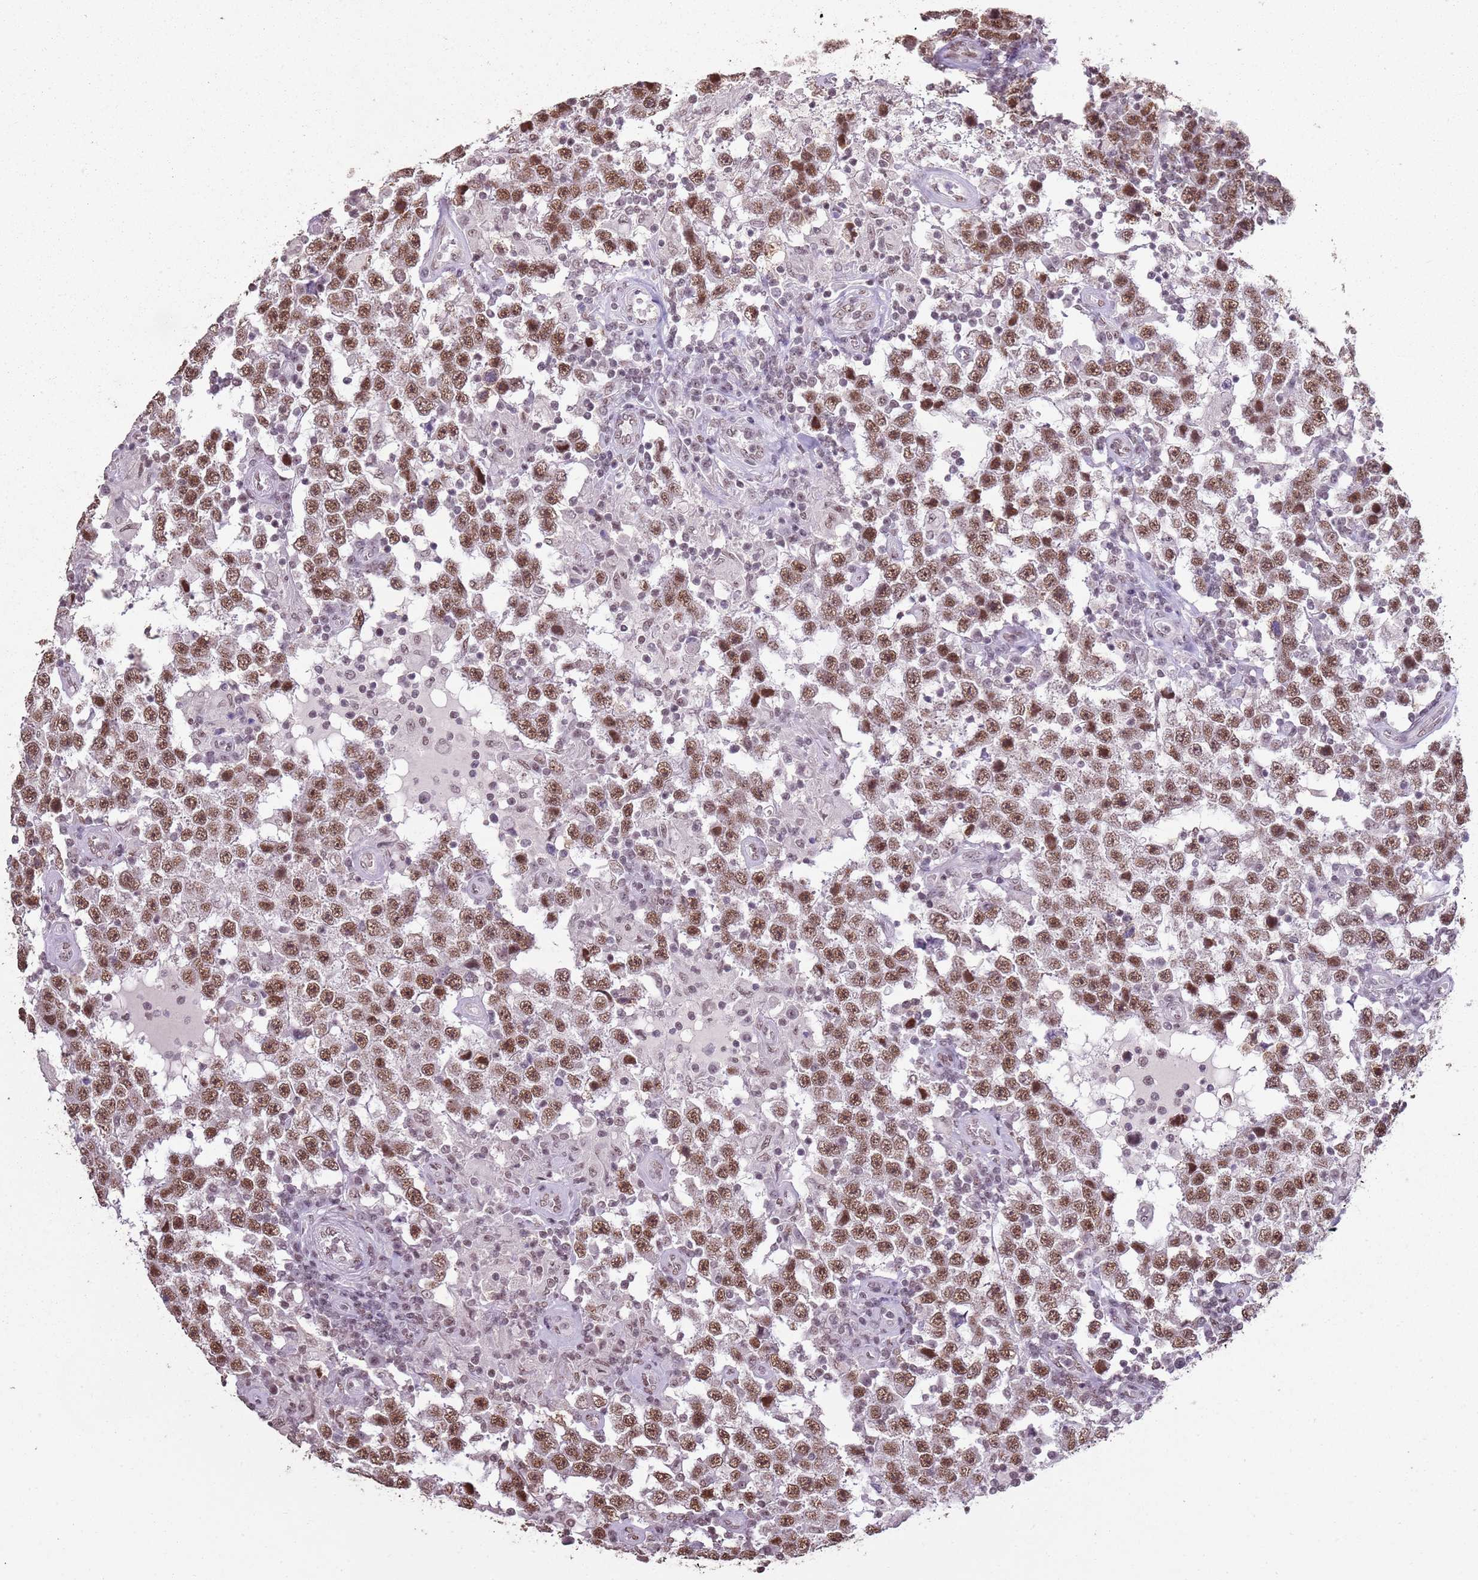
{"staining": {"intensity": "moderate", "quantity": ">75%", "location": "nuclear"}, "tissue": "testis cancer", "cell_type": "Tumor cells", "image_type": "cancer", "snomed": [{"axis": "morphology", "description": "Normal tissue, NOS"}, {"axis": "morphology", "description": "Urothelial carcinoma, High grade"}, {"axis": "morphology", "description": "Seminoma, NOS"}, {"axis": "morphology", "description": "Carcinoma, Embryonal, NOS"}, {"axis": "topography", "description": "Urinary bladder"}, {"axis": "topography", "description": "Testis"}], "caption": "Brown immunohistochemical staining in testis cancer displays moderate nuclear expression in approximately >75% of tumor cells.", "gene": "ARL14EP", "patient": {"sex": "male", "age": 41}}